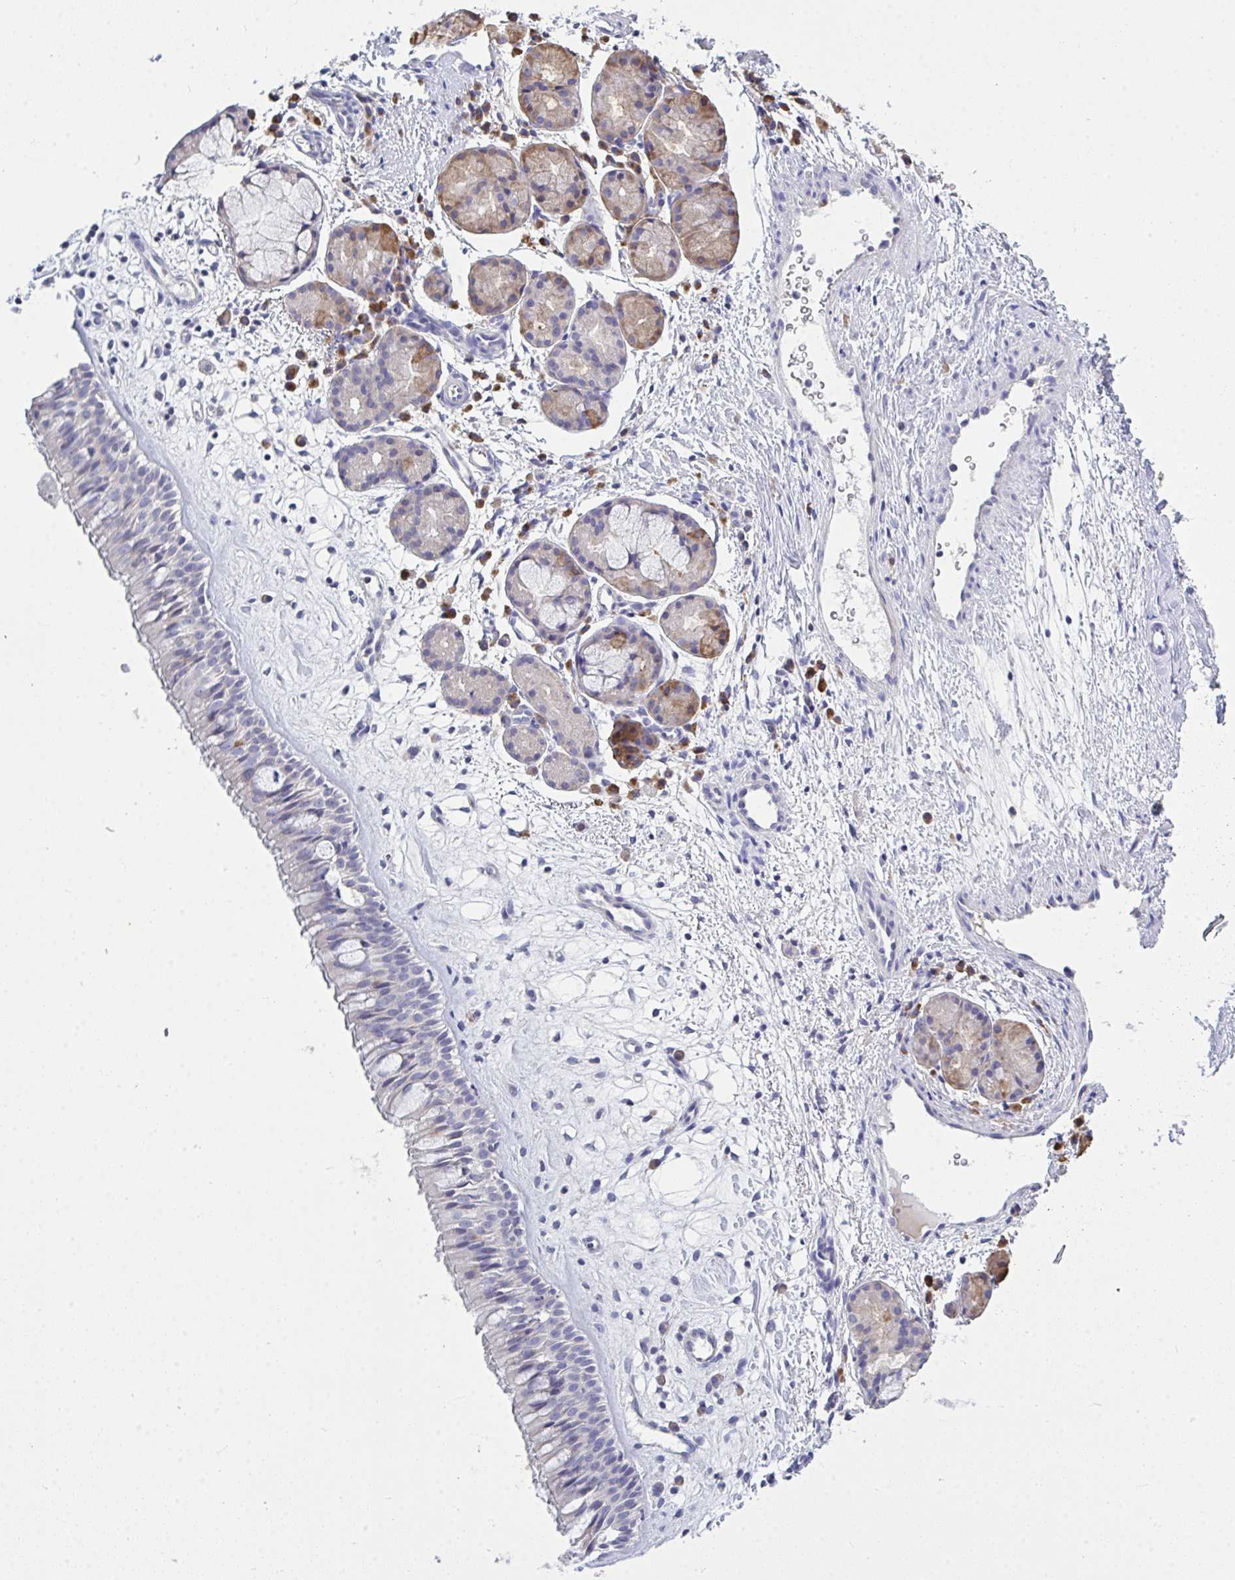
{"staining": {"intensity": "negative", "quantity": "none", "location": "none"}, "tissue": "nasopharynx", "cell_type": "Respiratory epithelial cells", "image_type": "normal", "snomed": [{"axis": "morphology", "description": "Normal tissue, NOS"}, {"axis": "topography", "description": "Nasopharynx"}], "caption": "Nasopharynx stained for a protein using IHC displays no staining respiratory epithelial cells.", "gene": "LRRC58", "patient": {"sex": "male", "age": 65}}